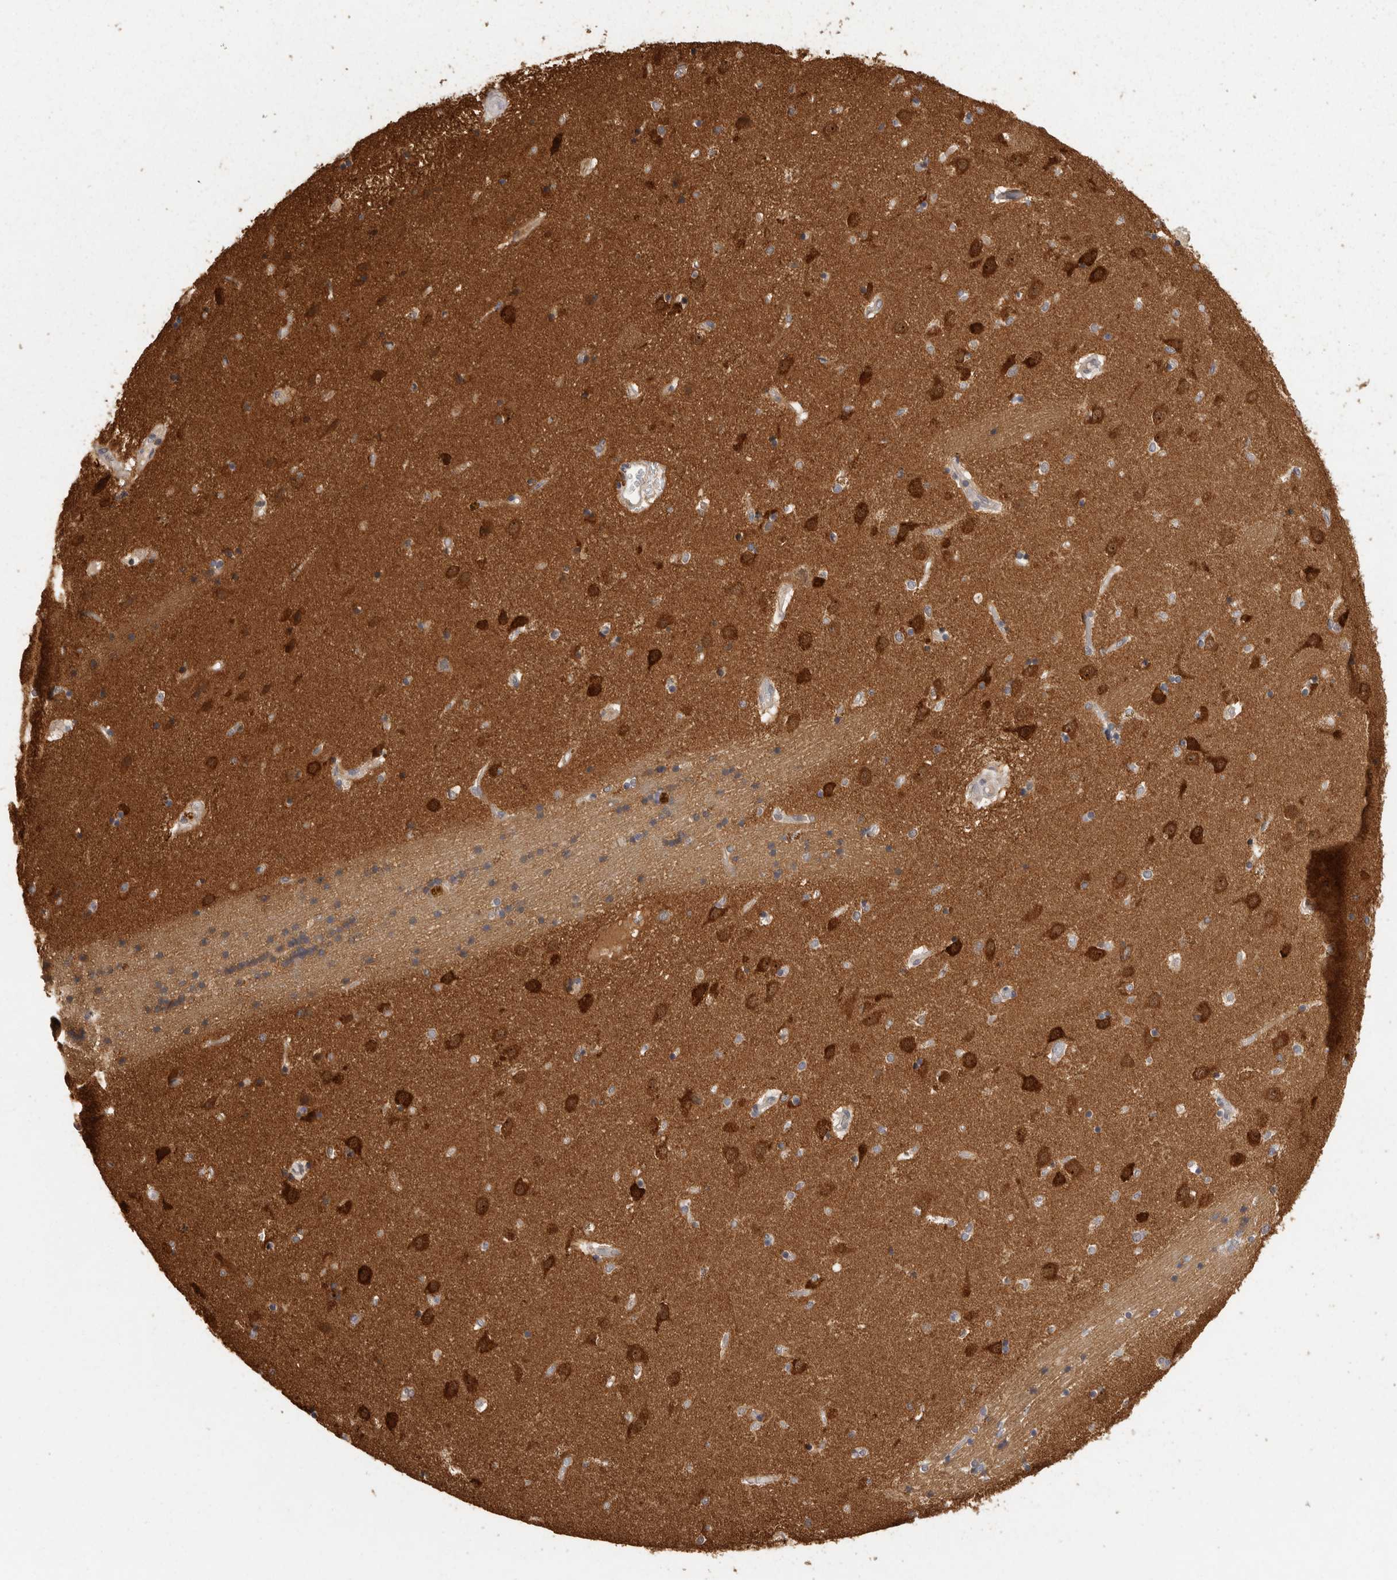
{"staining": {"intensity": "moderate", "quantity": ">75%", "location": "cytoplasmic/membranous"}, "tissue": "caudate", "cell_type": "Glial cells", "image_type": "normal", "snomed": [{"axis": "morphology", "description": "Normal tissue, NOS"}, {"axis": "topography", "description": "Lateral ventricle wall"}], "caption": "Glial cells exhibit medium levels of moderate cytoplasmic/membranous expression in approximately >75% of cells in benign human caudate.", "gene": "BAIAP2", "patient": {"sex": "male", "age": 70}}